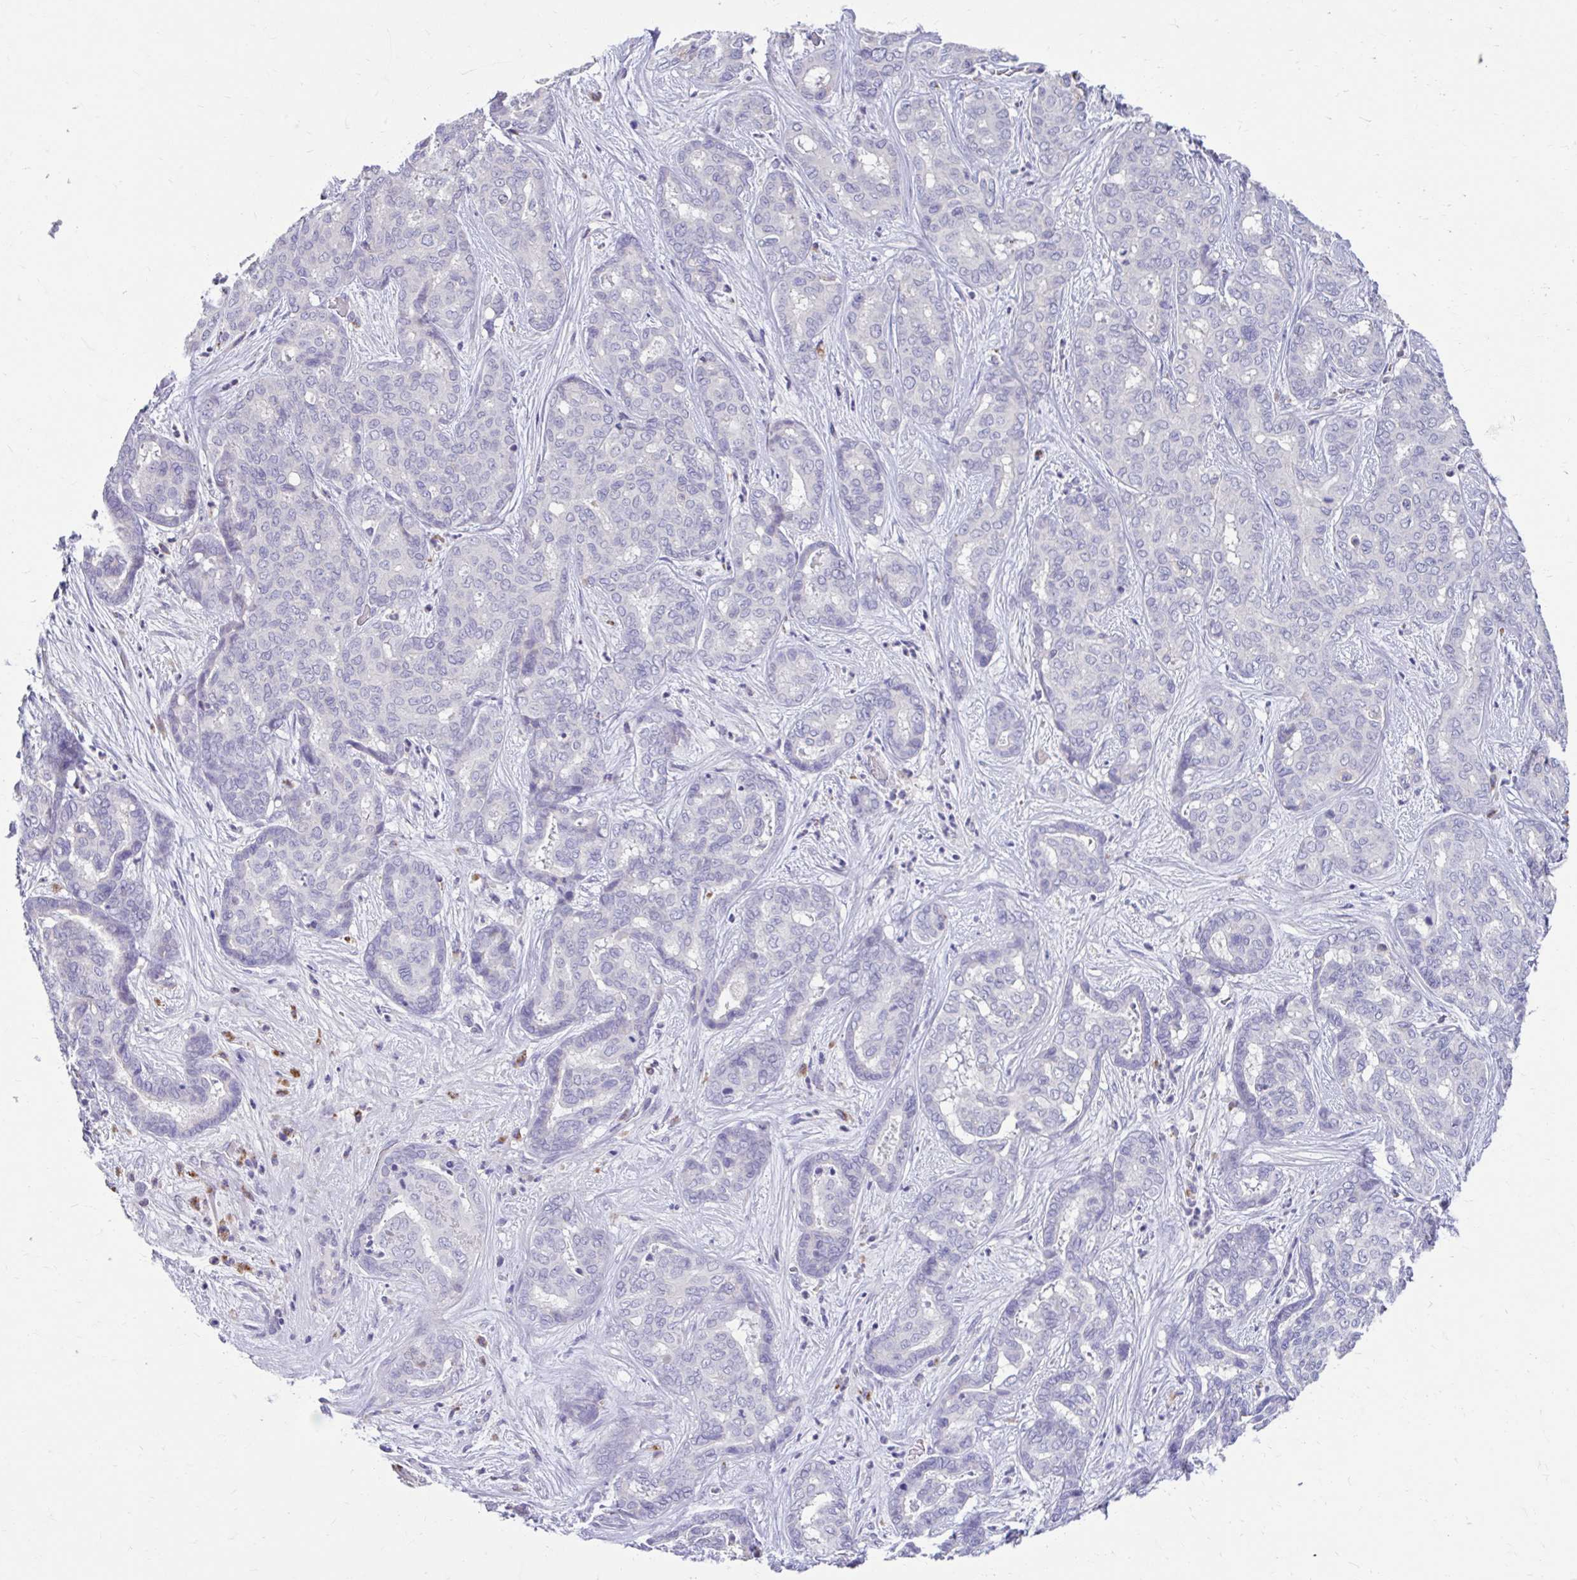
{"staining": {"intensity": "negative", "quantity": "none", "location": "none"}, "tissue": "liver cancer", "cell_type": "Tumor cells", "image_type": "cancer", "snomed": [{"axis": "morphology", "description": "Cholangiocarcinoma"}, {"axis": "topography", "description": "Liver"}], "caption": "An immunohistochemistry (IHC) photomicrograph of liver cancer (cholangiocarcinoma) is shown. There is no staining in tumor cells of liver cancer (cholangiocarcinoma). Nuclei are stained in blue.", "gene": "ZNF33A", "patient": {"sex": "female", "age": 64}}